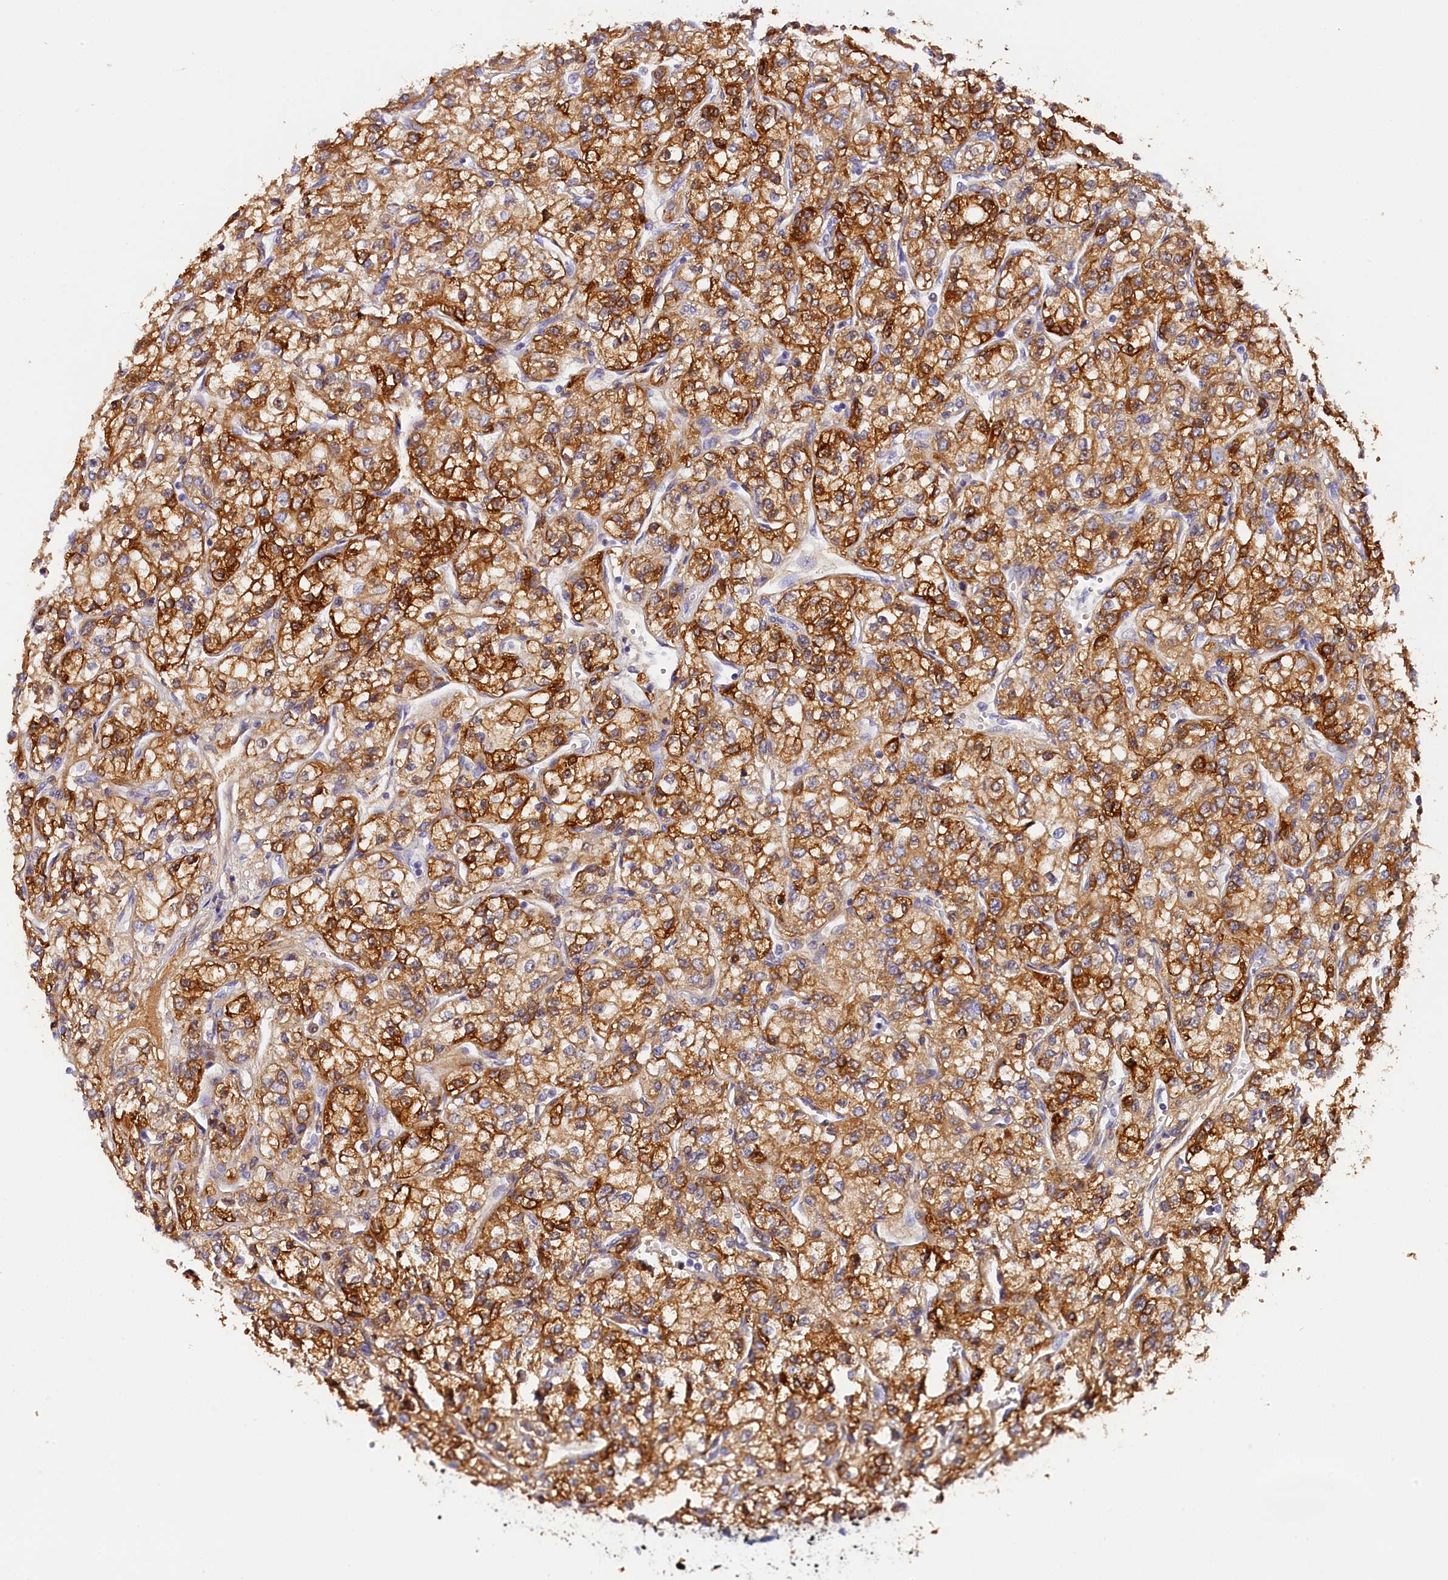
{"staining": {"intensity": "moderate", "quantity": ">75%", "location": "cytoplasmic/membranous"}, "tissue": "renal cancer", "cell_type": "Tumor cells", "image_type": "cancer", "snomed": [{"axis": "morphology", "description": "Adenocarcinoma, NOS"}, {"axis": "topography", "description": "Kidney"}], "caption": "Approximately >75% of tumor cells in renal adenocarcinoma show moderate cytoplasmic/membranous protein positivity as visualized by brown immunohistochemical staining.", "gene": "KATNB1", "patient": {"sex": "male", "age": 80}}